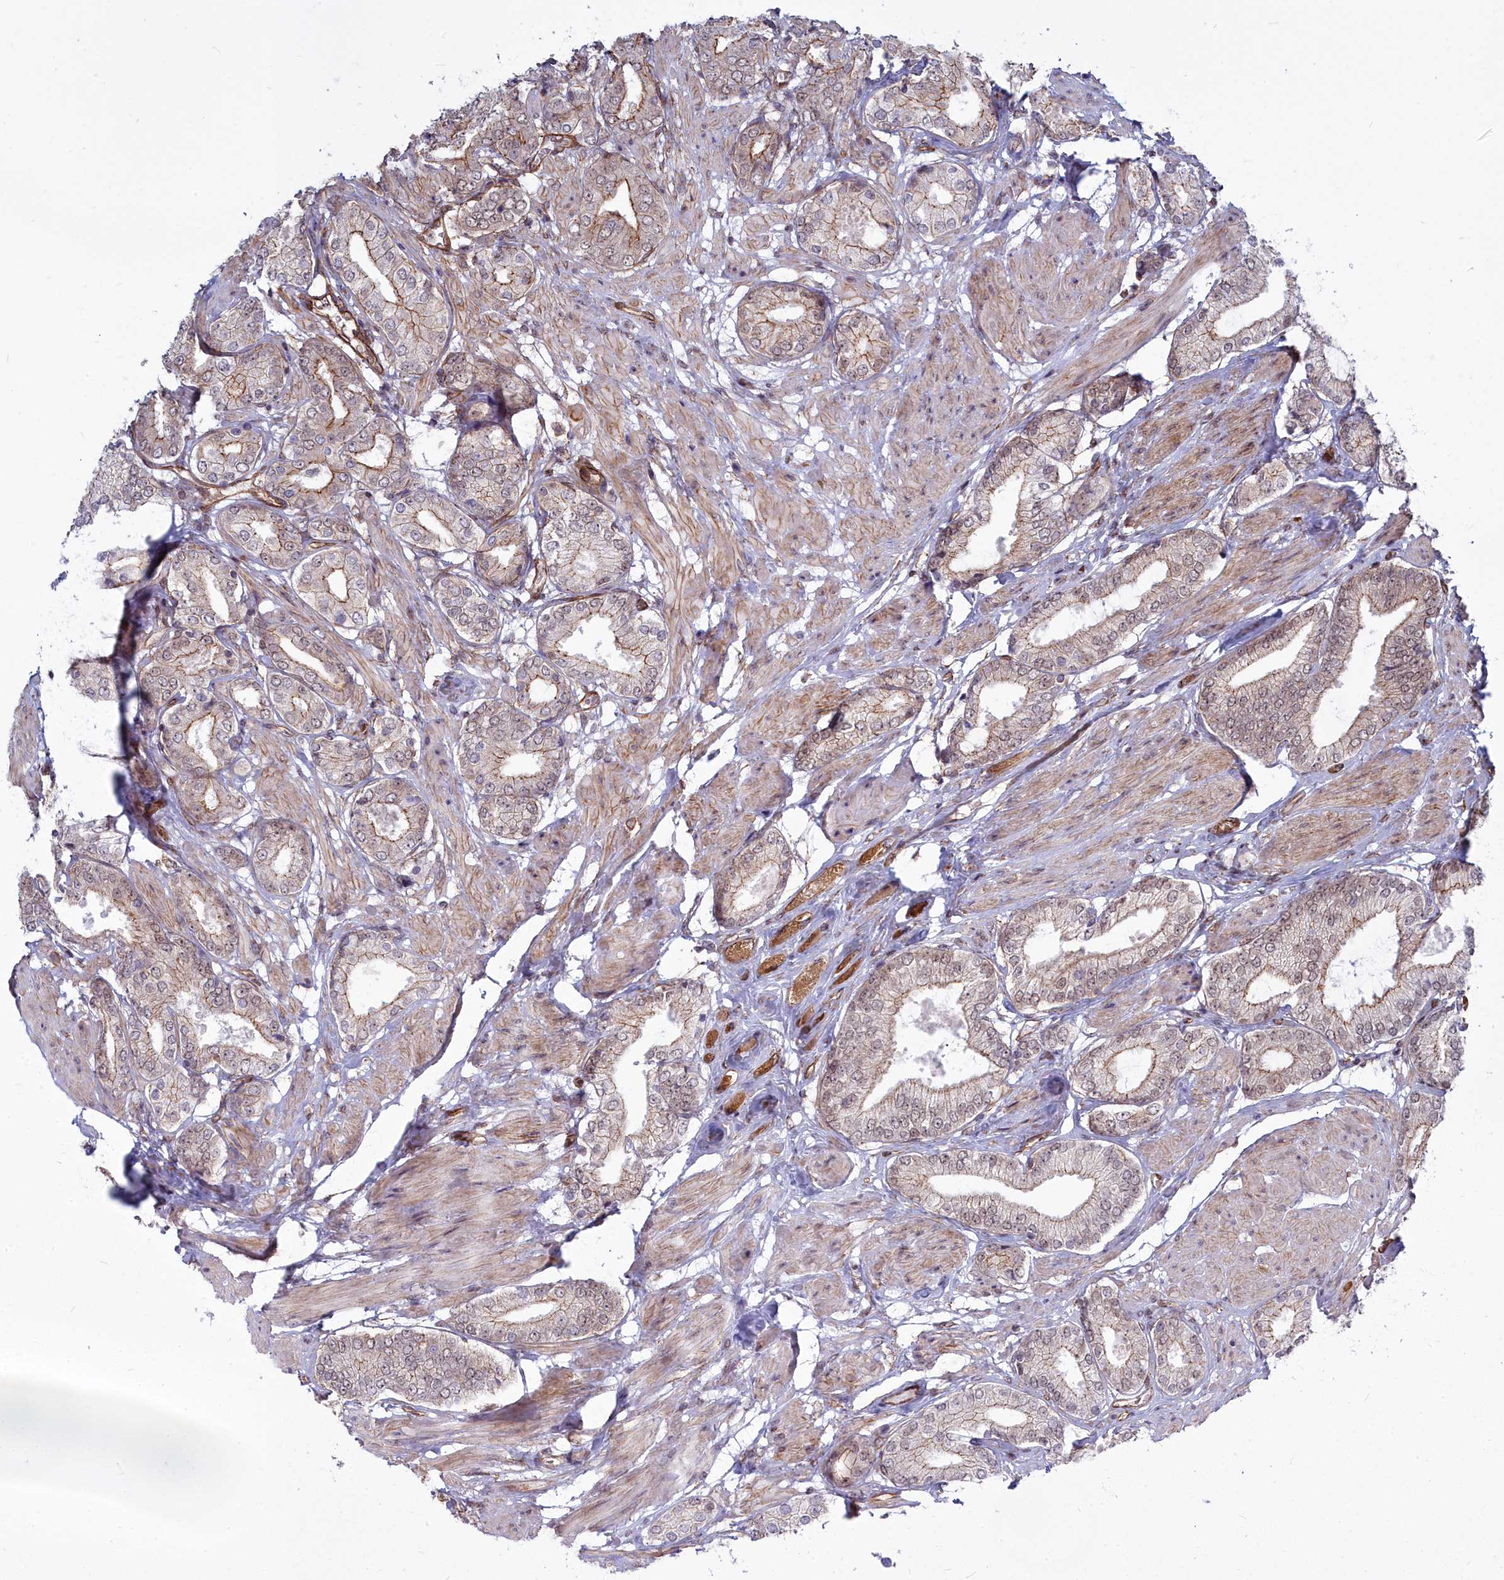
{"staining": {"intensity": "weak", "quantity": "25%-75%", "location": "cytoplasmic/membranous"}, "tissue": "prostate cancer", "cell_type": "Tumor cells", "image_type": "cancer", "snomed": [{"axis": "morphology", "description": "Adenocarcinoma, High grade"}, {"axis": "topography", "description": "Prostate and seminal vesicle, NOS"}], "caption": "Brown immunohistochemical staining in human prostate cancer exhibits weak cytoplasmic/membranous positivity in about 25%-75% of tumor cells.", "gene": "YJU2", "patient": {"sex": "male", "age": 64}}